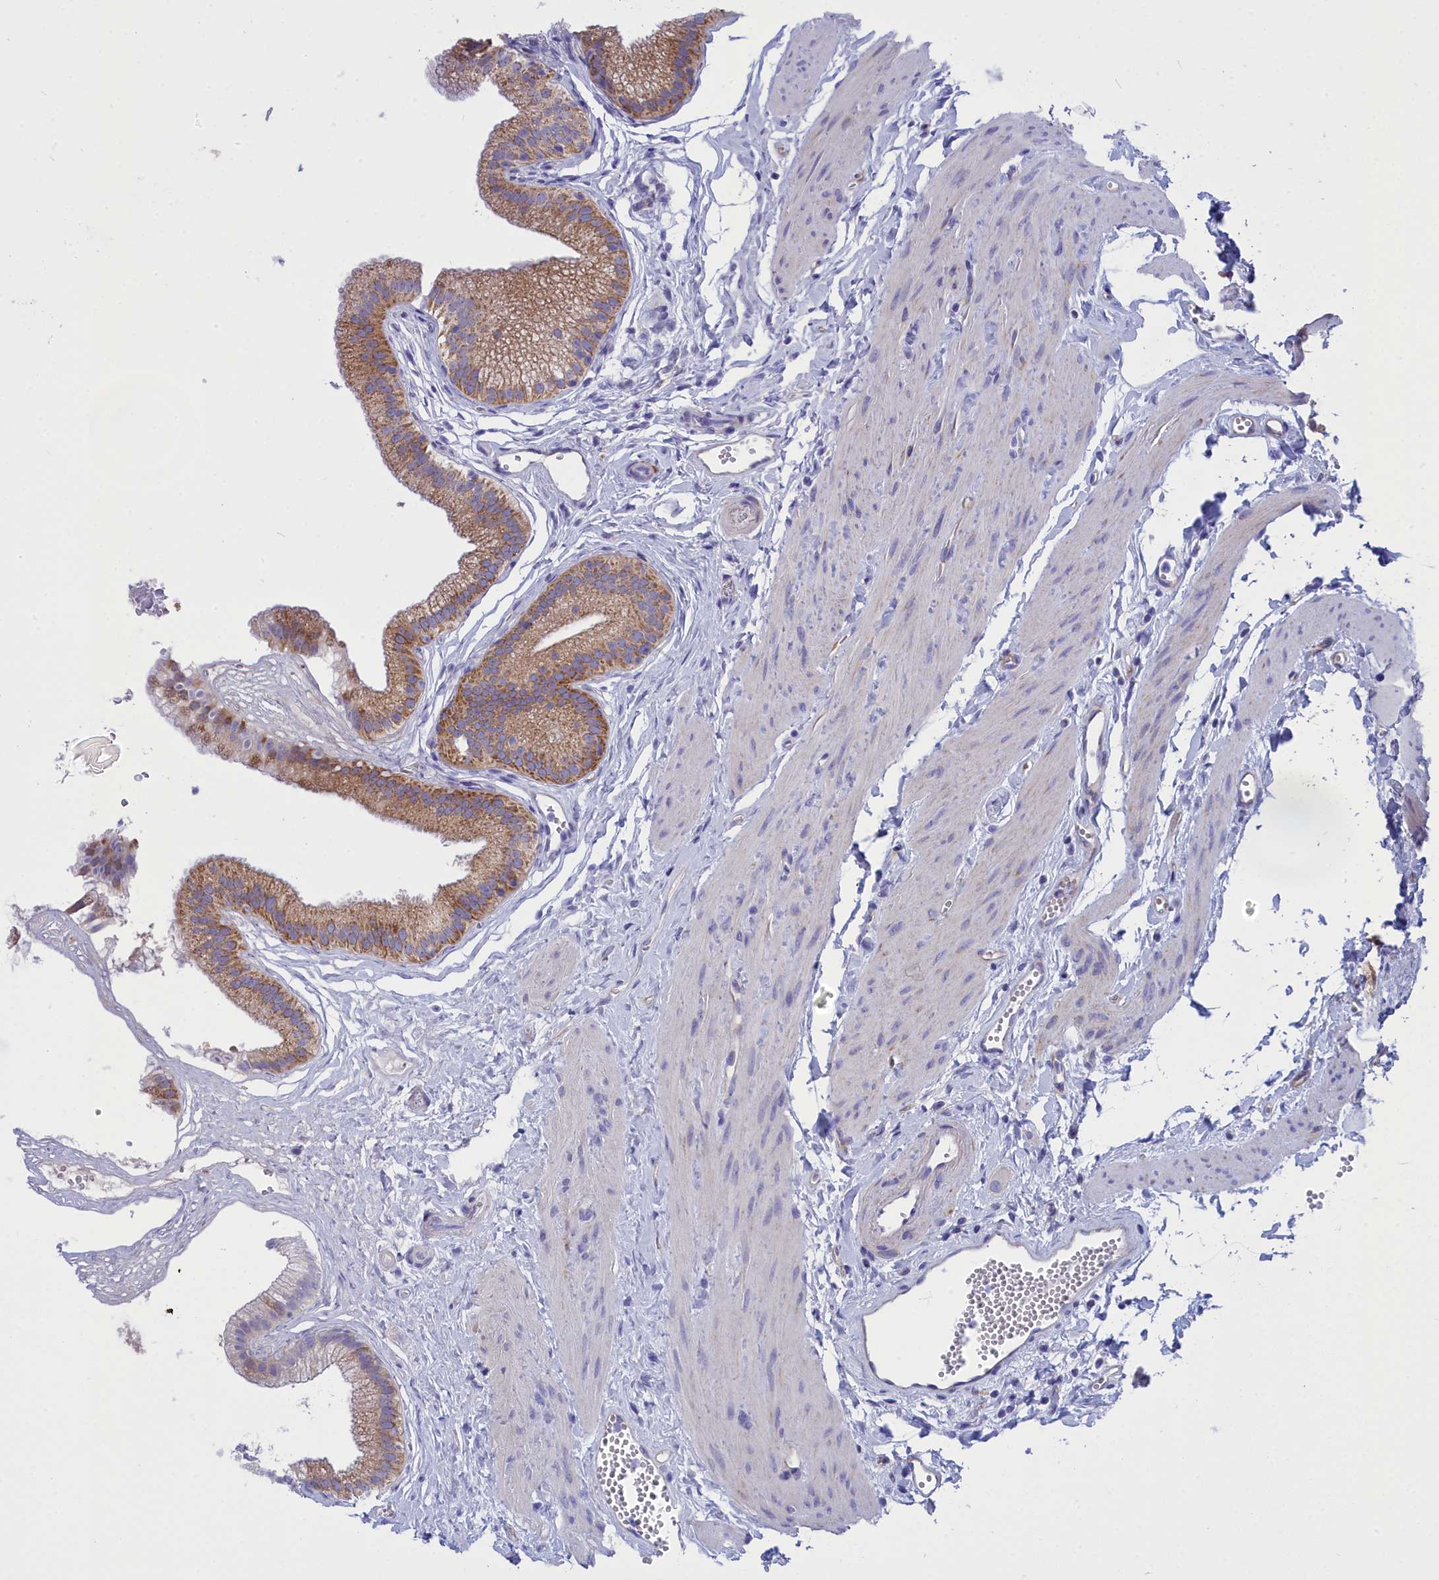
{"staining": {"intensity": "moderate", "quantity": ">75%", "location": "cytoplasmic/membranous"}, "tissue": "gallbladder", "cell_type": "Glandular cells", "image_type": "normal", "snomed": [{"axis": "morphology", "description": "Normal tissue, NOS"}, {"axis": "topography", "description": "Gallbladder"}], "caption": "An image showing moderate cytoplasmic/membranous expression in approximately >75% of glandular cells in benign gallbladder, as visualized by brown immunohistochemical staining.", "gene": "CCRL2", "patient": {"sex": "female", "age": 54}}